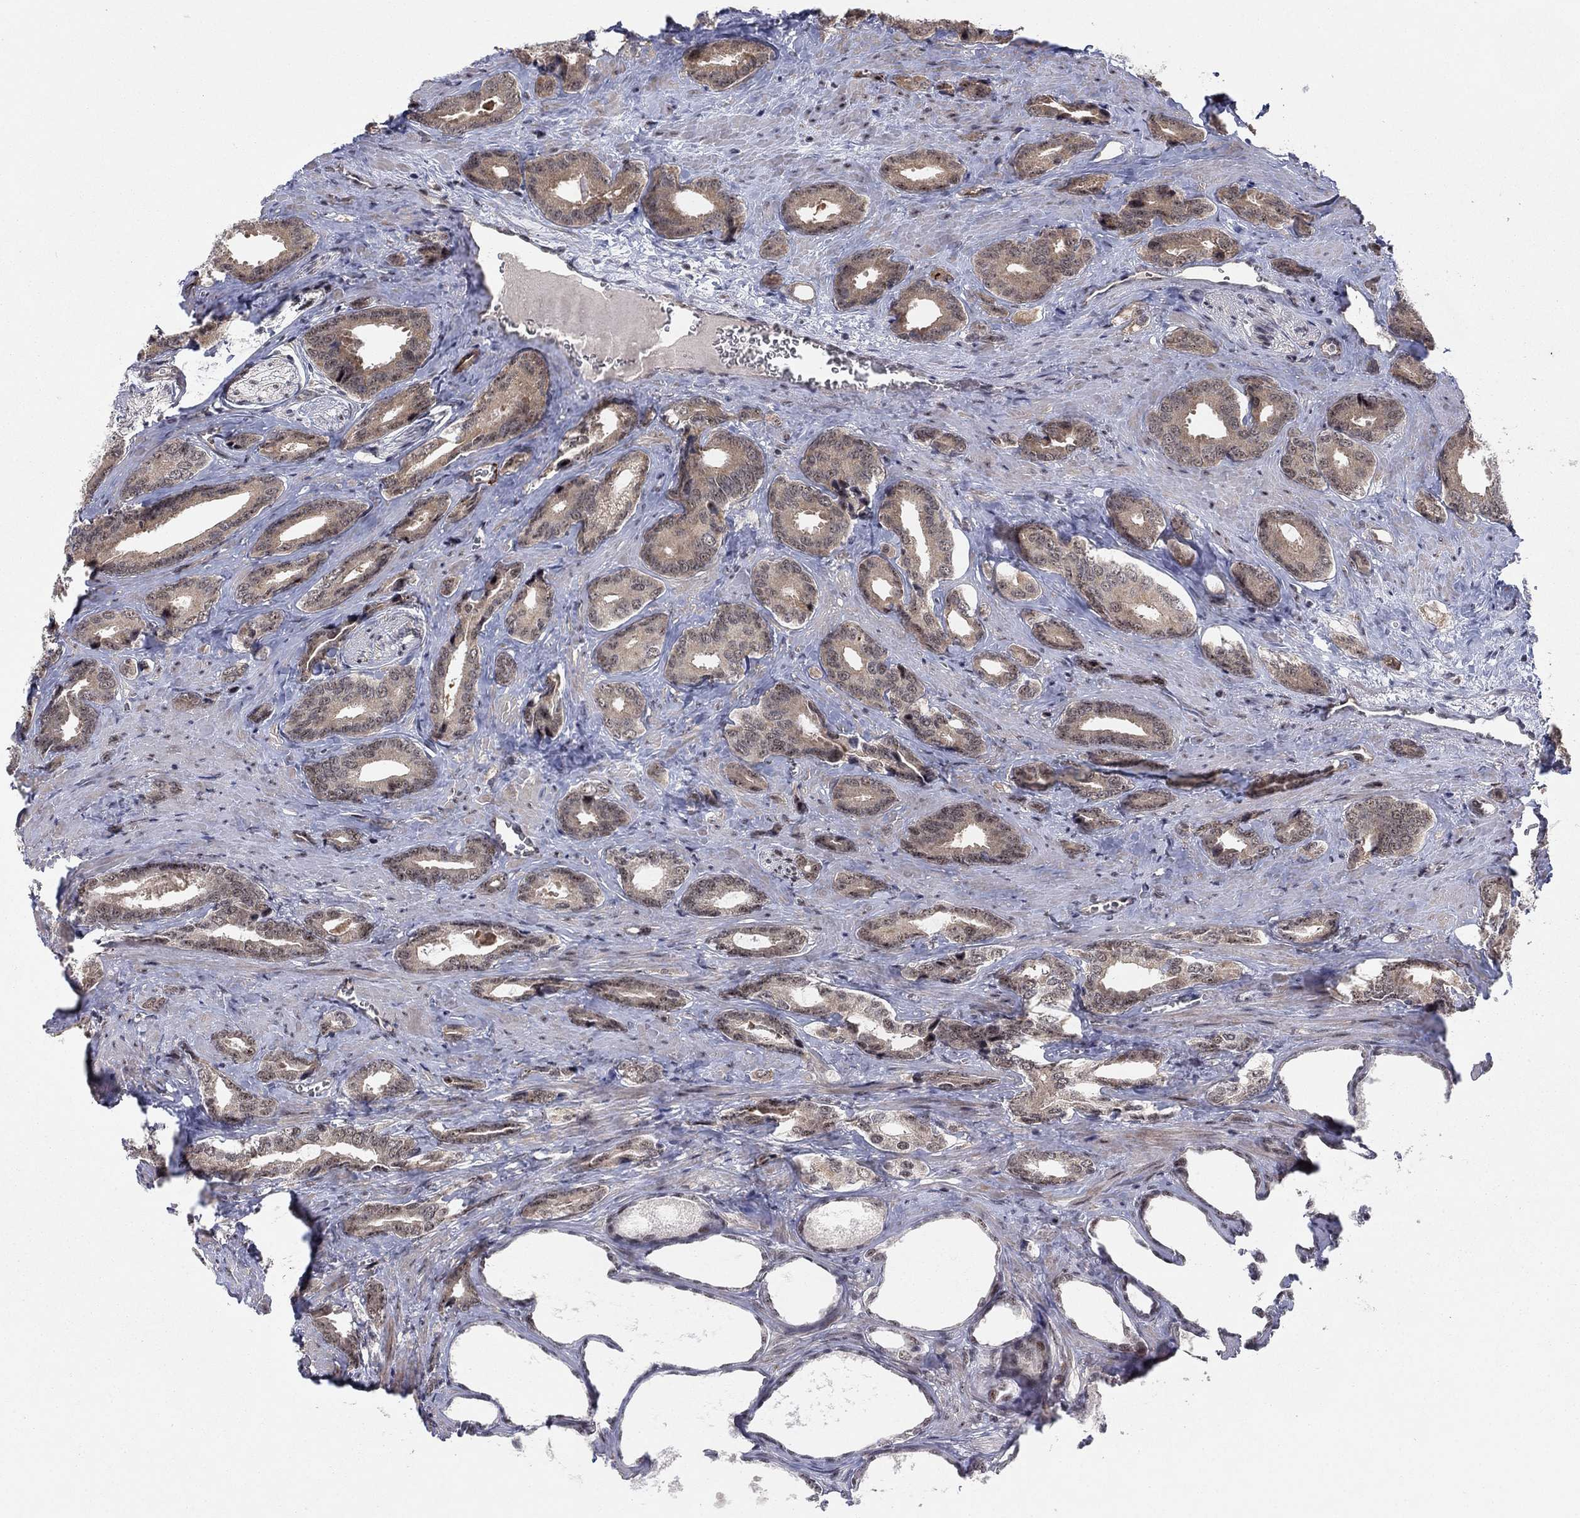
{"staining": {"intensity": "weak", "quantity": ">75%", "location": "cytoplasmic/membranous"}, "tissue": "prostate cancer", "cell_type": "Tumor cells", "image_type": "cancer", "snomed": [{"axis": "morphology", "description": "Adenocarcinoma, NOS"}, {"axis": "topography", "description": "Prostate"}], "caption": "Brown immunohistochemical staining in human prostate cancer (adenocarcinoma) shows weak cytoplasmic/membranous staining in approximately >75% of tumor cells.", "gene": "ZNF395", "patient": {"sex": "male", "age": 66}}